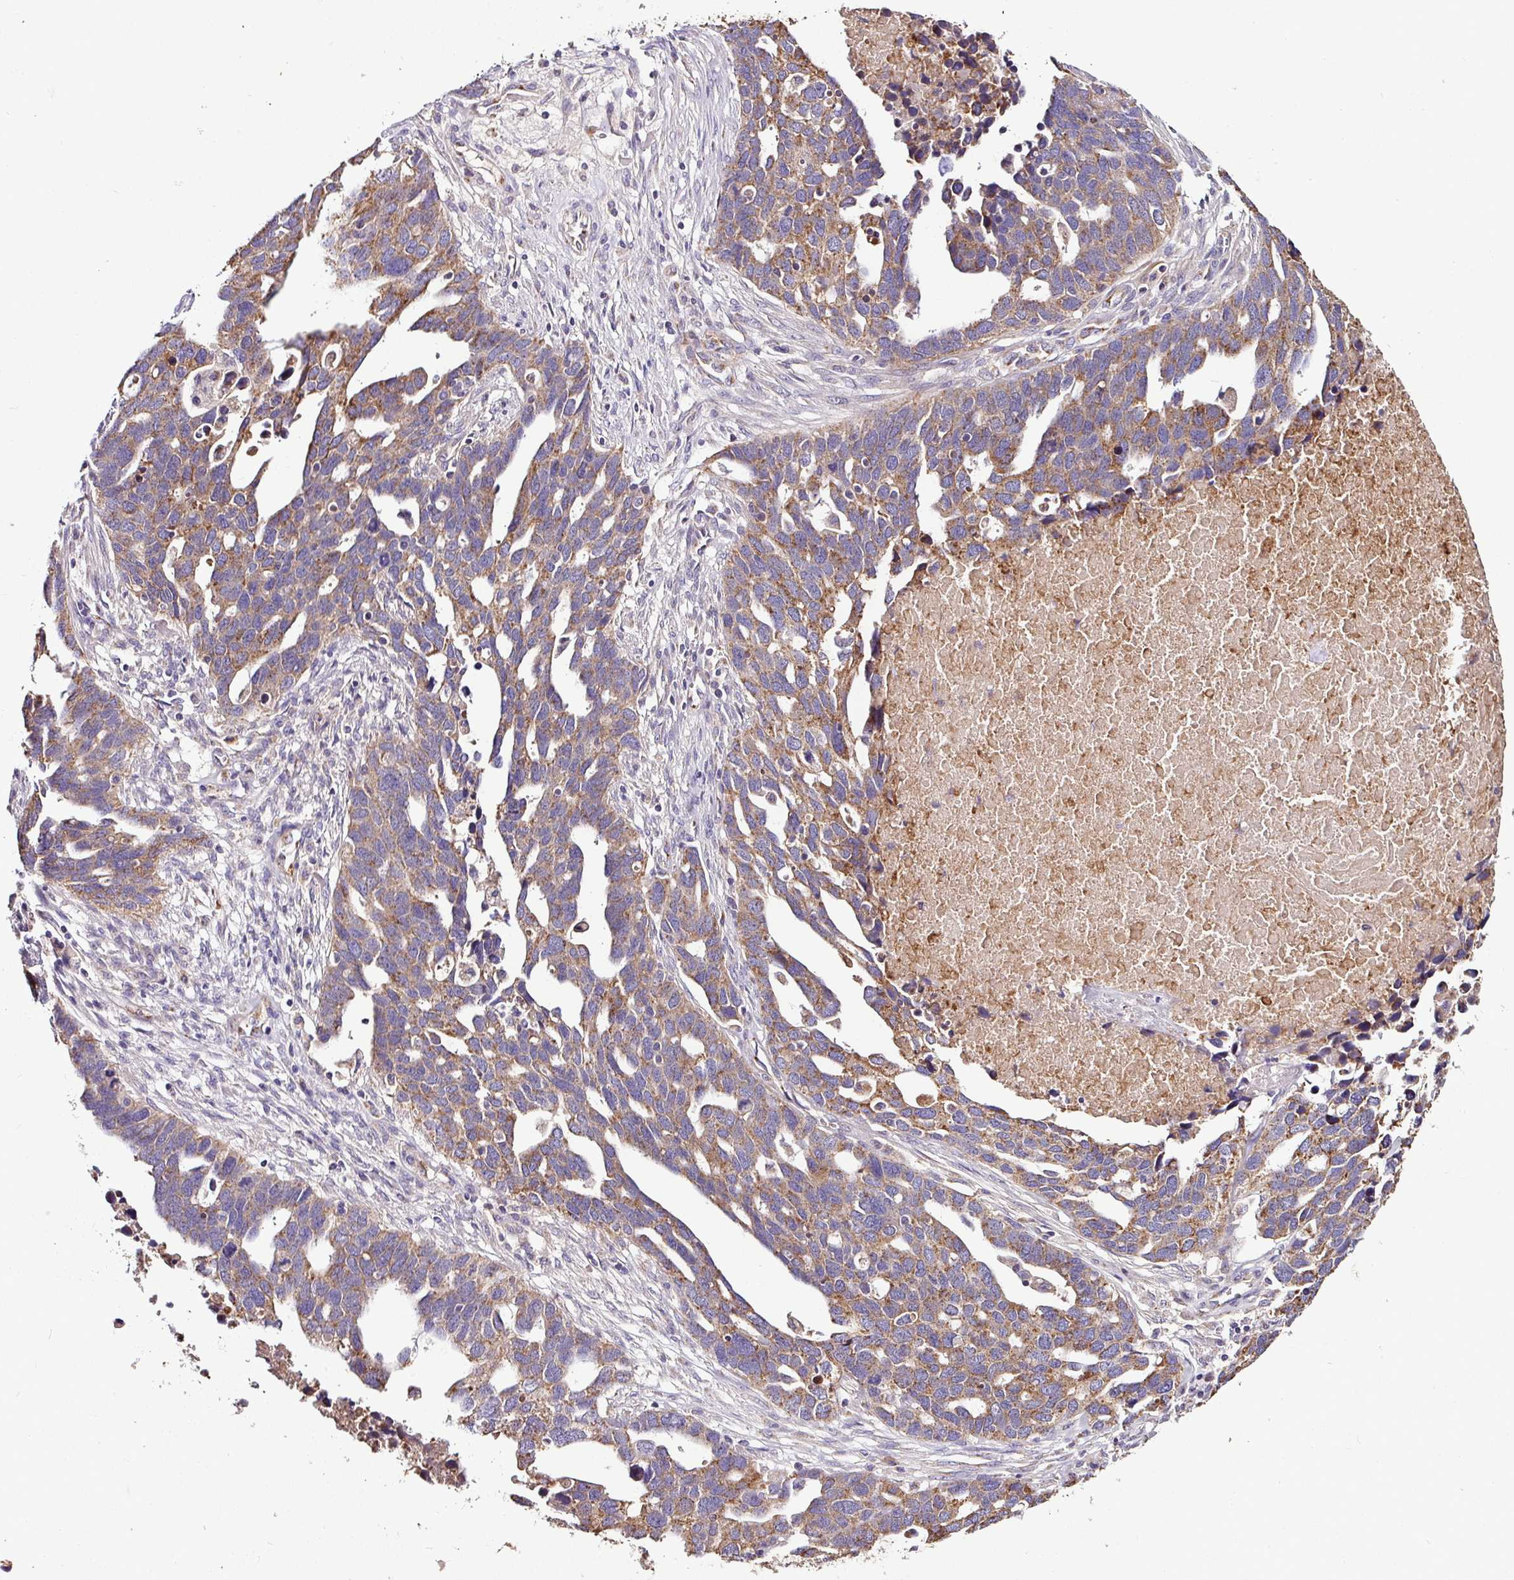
{"staining": {"intensity": "moderate", "quantity": "25%-75%", "location": "cytoplasmic/membranous"}, "tissue": "ovarian cancer", "cell_type": "Tumor cells", "image_type": "cancer", "snomed": [{"axis": "morphology", "description": "Cystadenocarcinoma, serous, NOS"}, {"axis": "topography", "description": "Ovary"}], "caption": "Immunohistochemical staining of ovarian cancer (serous cystadenocarcinoma) displays medium levels of moderate cytoplasmic/membranous positivity in about 25%-75% of tumor cells. The staining is performed using DAB brown chromogen to label protein expression. The nuclei are counter-stained blue using hematoxylin.", "gene": "CPD", "patient": {"sex": "female", "age": 54}}